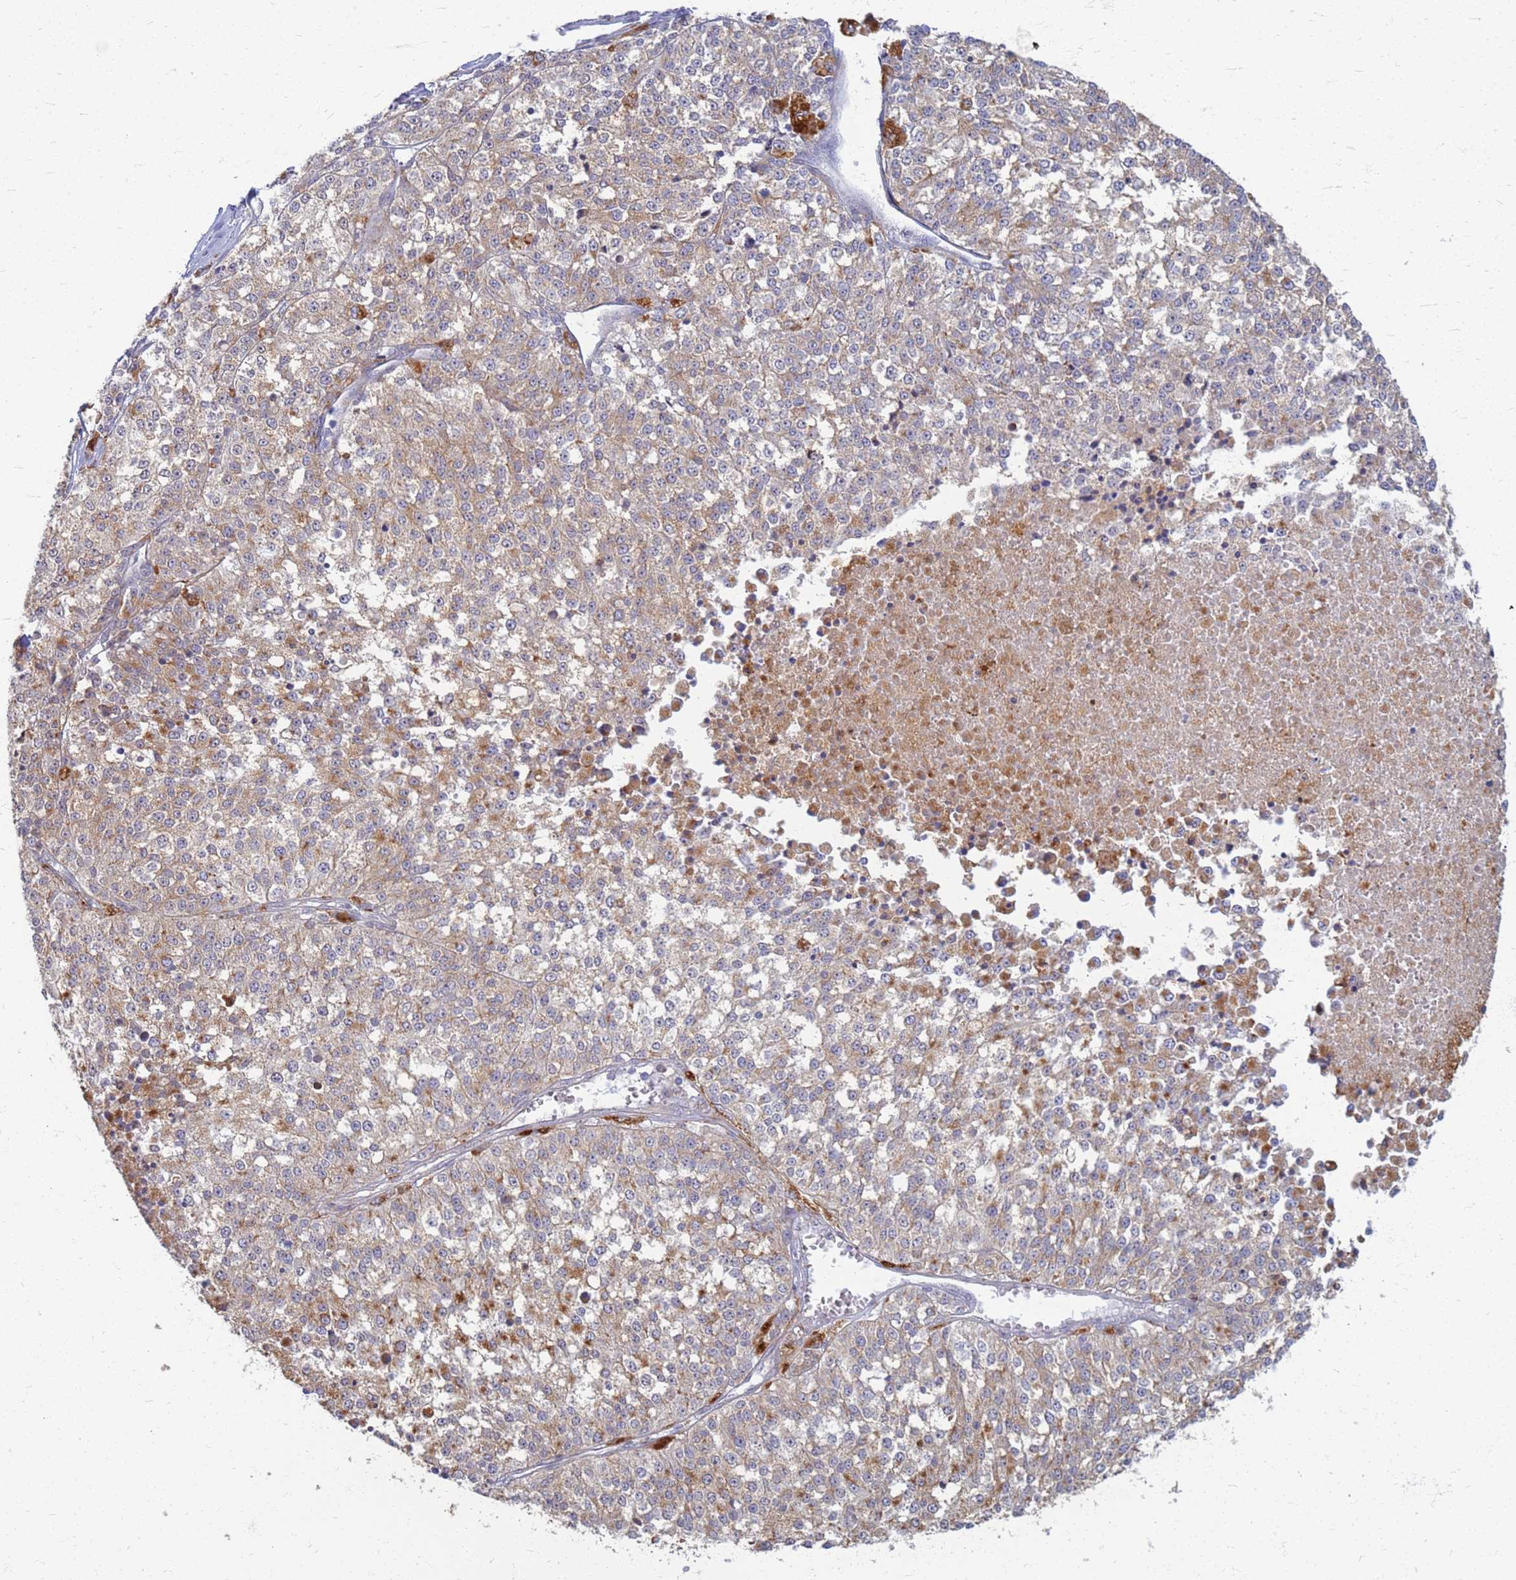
{"staining": {"intensity": "weak", "quantity": ">75%", "location": "cytoplasmic/membranous"}, "tissue": "melanoma", "cell_type": "Tumor cells", "image_type": "cancer", "snomed": [{"axis": "morphology", "description": "Malignant melanoma, NOS"}, {"axis": "topography", "description": "Skin"}], "caption": "The photomicrograph displays immunohistochemical staining of melanoma. There is weak cytoplasmic/membranous expression is seen in approximately >75% of tumor cells.", "gene": "ATP6V1E1", "patient": {"sex": "female", "age": 64}}